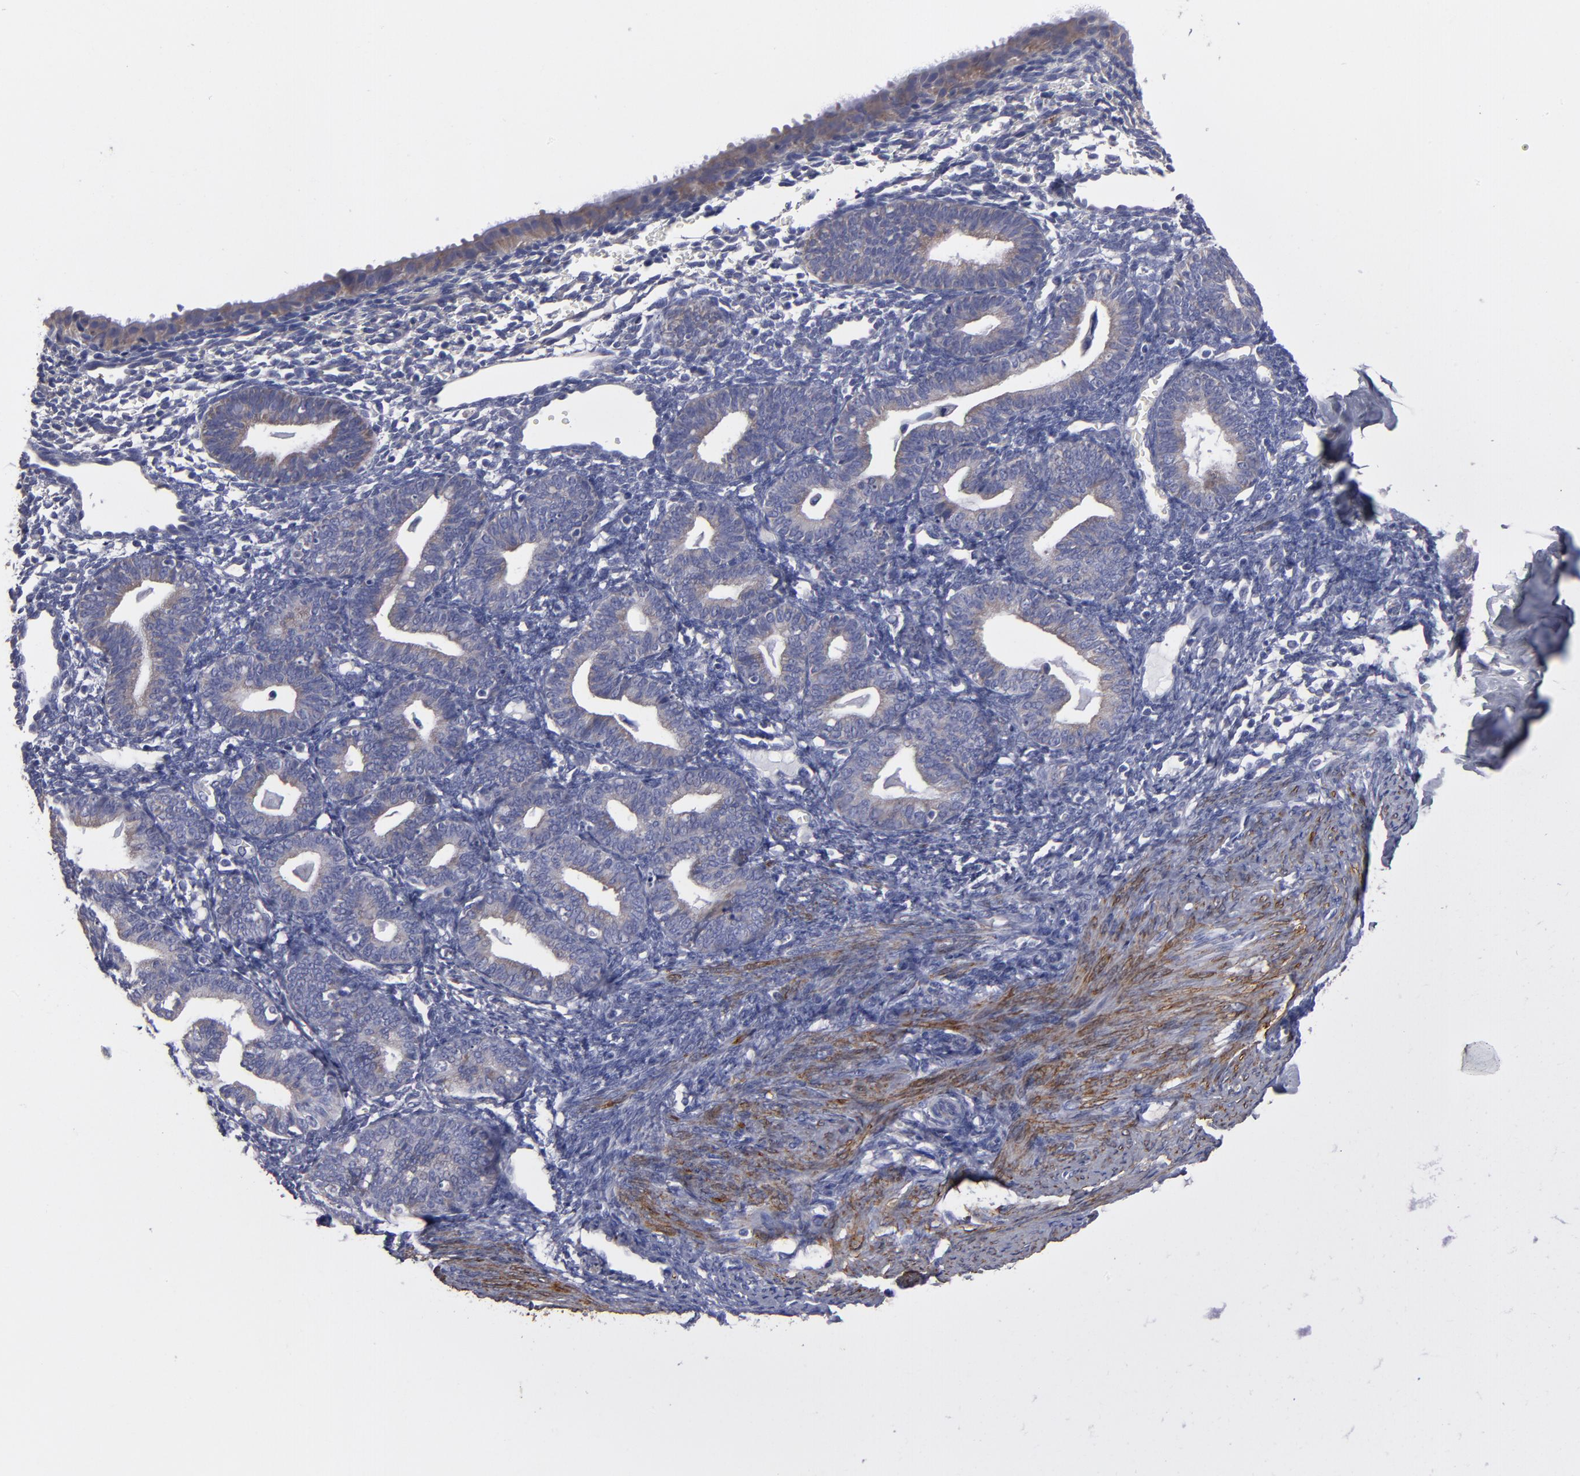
{"staining": {"intensity": "negative", "quantity": "none", "location": "none"}, "tissue": "endometrium", "cell_type": "Cells in endometrial stroma", "image_type": "normal", "snomed": [{"axis": "morphology", "description": "Normal tissue, NOS"}, {"axis": "topography", "description": "Endometrium"}], "caption": "High power microscopy image of an immunohistochemistry histopathology image of benign endometrium, revealing no significant positivity in cells in endometrial stroma.", "gene": "SLMAP", "patient": {"sex": "female", "age": 61}}